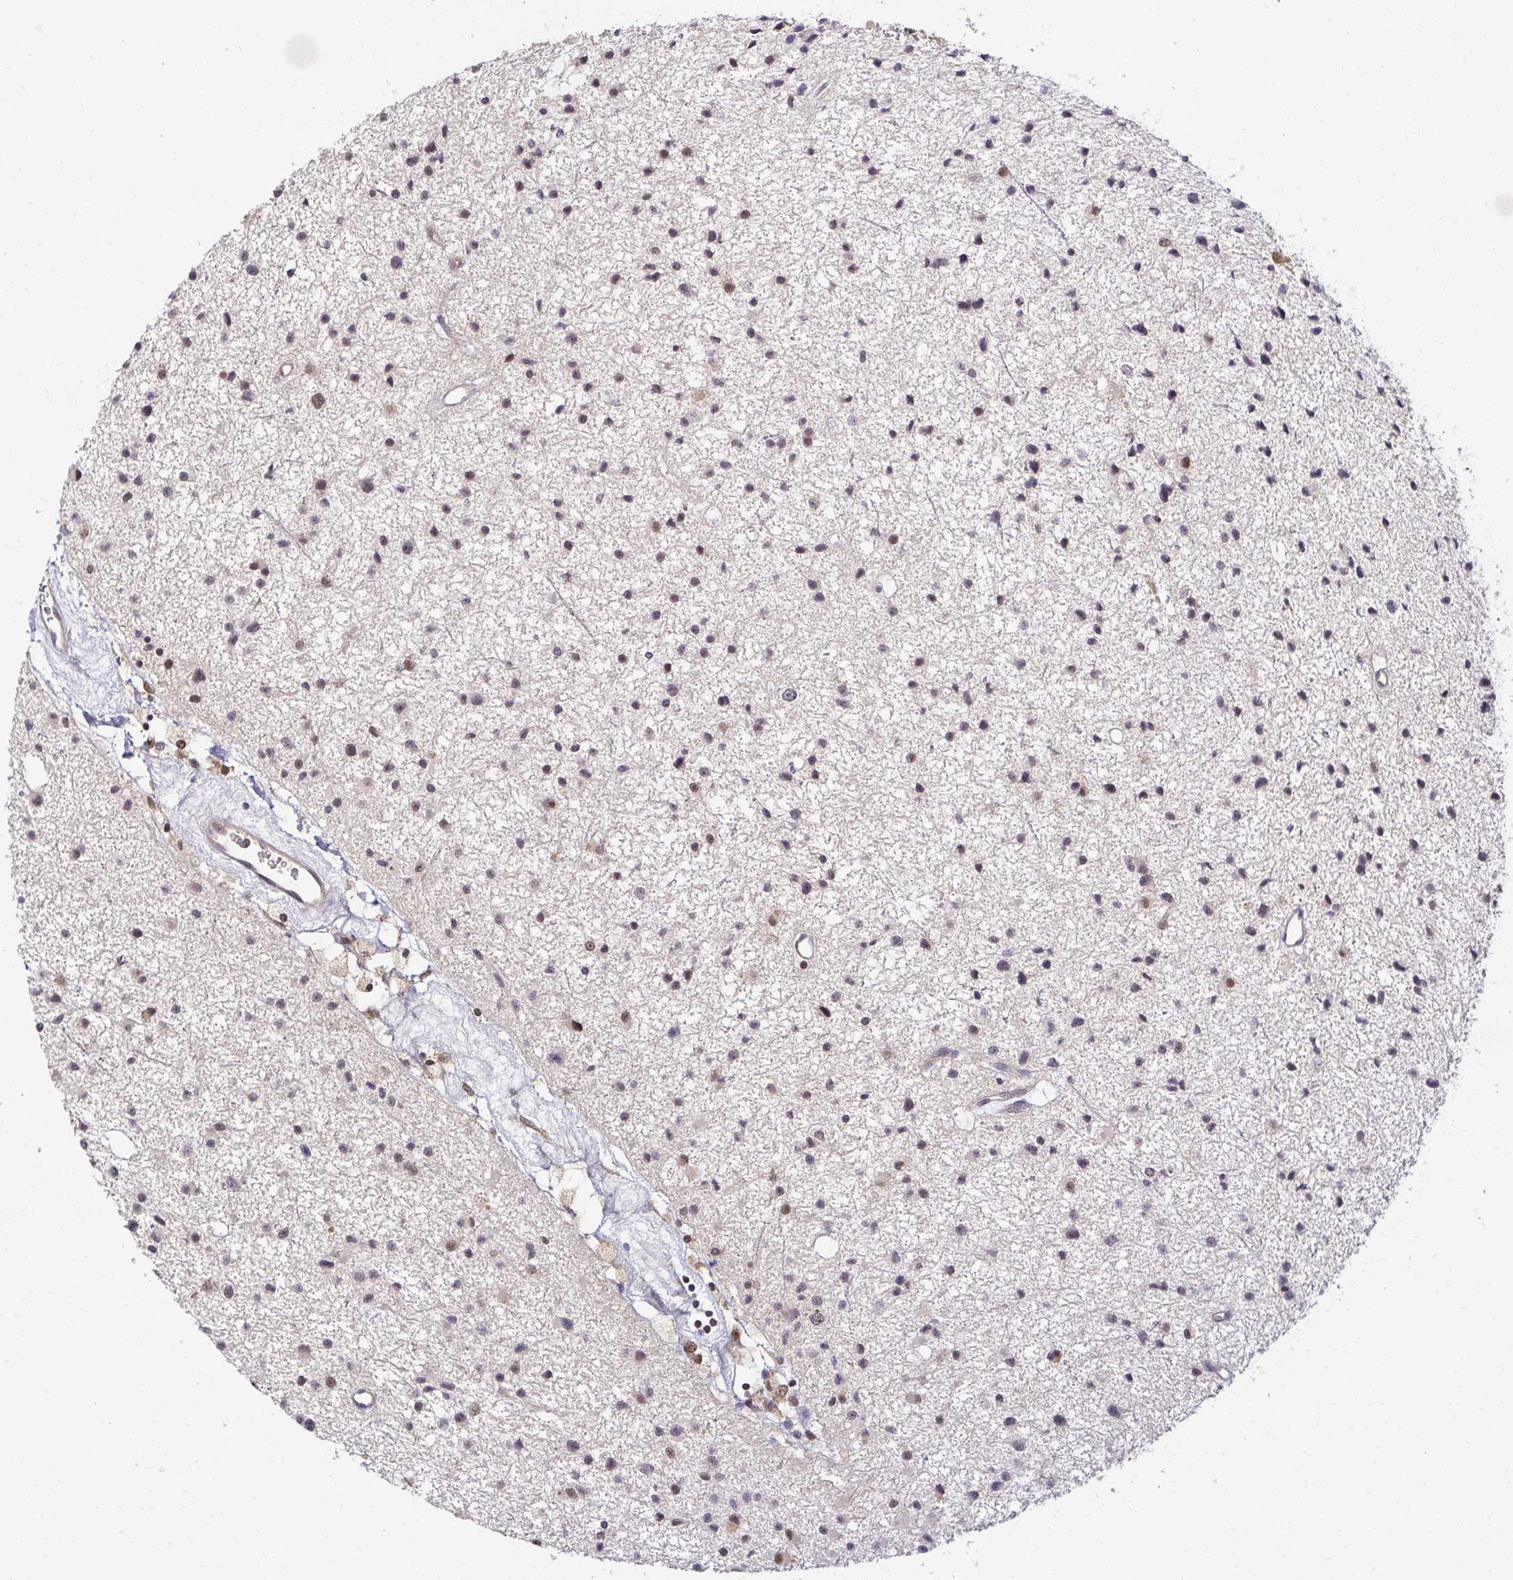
{"staining": {"intensity": "moderate", "quantity": ">75%", "location": "nuclear"}, "tissue": "glioma", "cell_type": "Tumor cells", "image_type": "cancer", "snomed": [{"axis": "morphology", "description": "Glioma, malignant, Low grade"}, {"axis": "topography", "description": "Brain"}], "caption": "Moderate nuclear staining for a protein is identified in about >75% of tumor cells of glioma using IHC.", "gene": "PSMA4", "patient": {"sex": "male", "age": 43}}